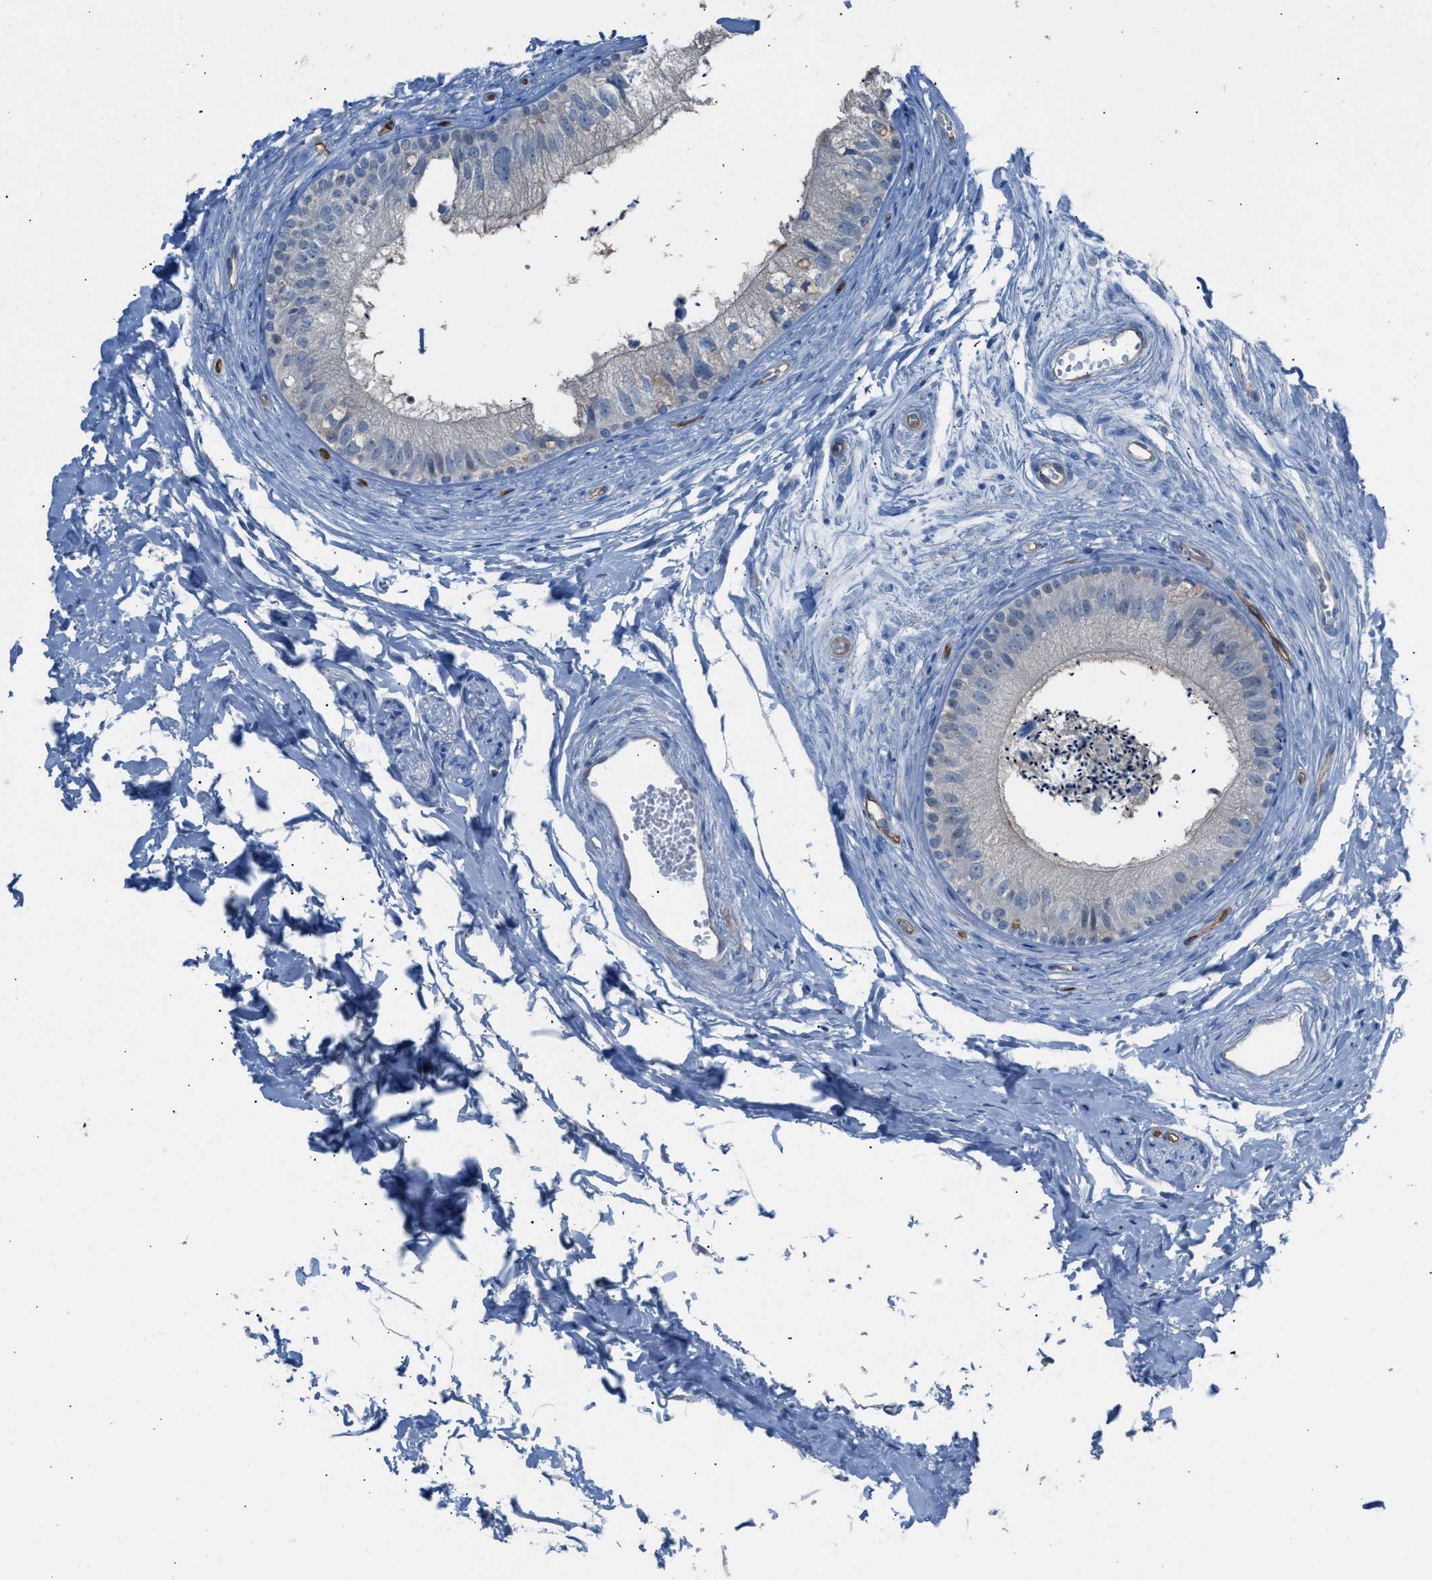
{"staining": {"intensity": "negative", "quantity": "none", "location": "none"}, "tissue": "epididymis", "cell_type": "Glandular cells", "image_type": "normal", "snomed": [{"axis": "morphology", "description": "Normal tissue, NOS"}, {"axis": "topography", "description": "Epididymis"}], "caption": "DAB immunohistochemical staining of benign epididymis shows no significant expression in glandular cells. (IHC, brightfield microscopy, high magnification).", "gene": "DYSF", "patient": {"sex": "male", "age": 56}}